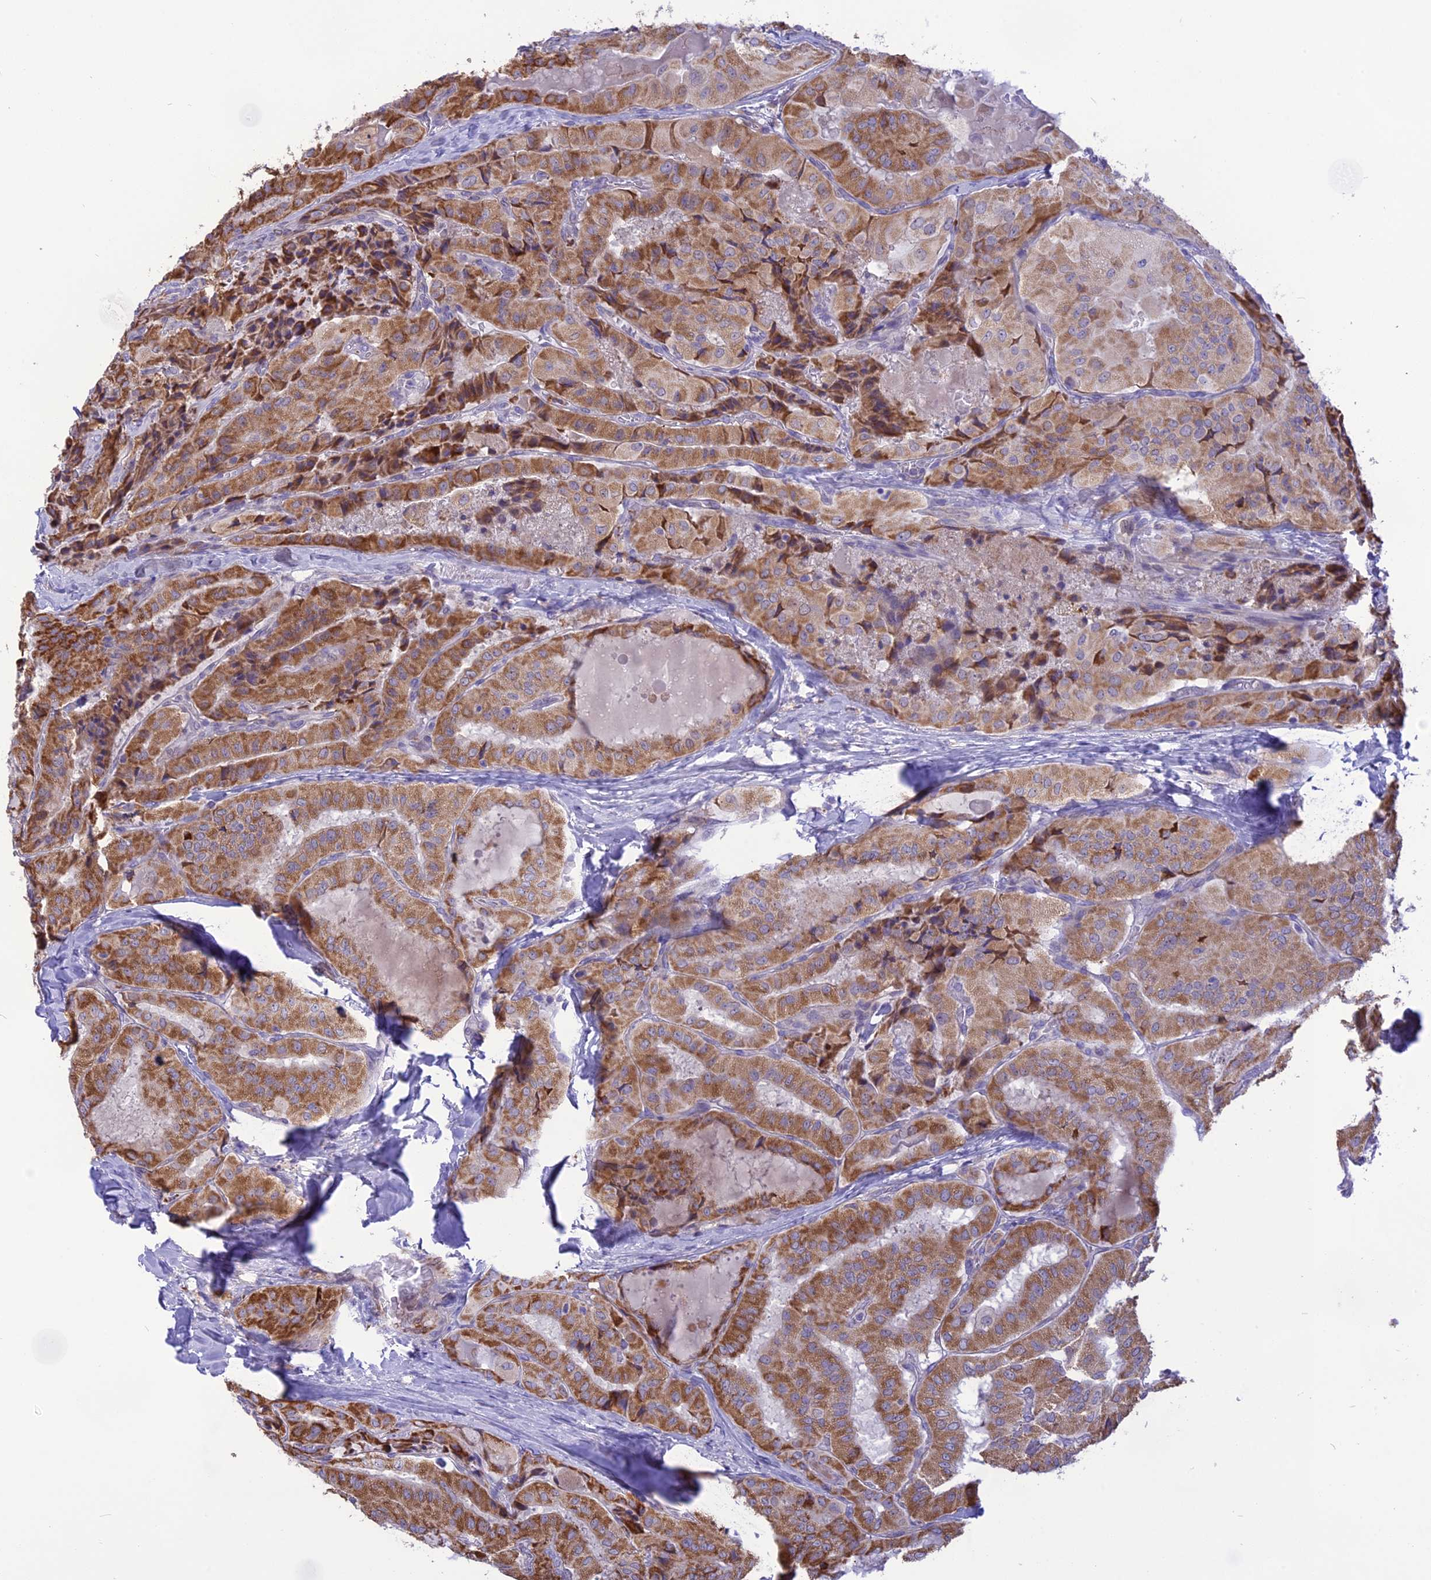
{"staining": {"intensity": "strong", "quantity": ">75%", "location": "cytoplasmic/membranous"}, "tissue": "thyroid cancer", "cell_type": "Tumor cells", "image_type": "cancer", "snomed": [{"axis": "morphology", "description": "Normal tissue, NOS"}, {"axis": "morphology", "description": "Papillary adenocarcinoma, NOS"}, {"axis": "topography", "description": "Thyroid gland"}], "caption": "An image of thyroid cancer (papillary adenocarcinoma) stained for a protein reveals strong cytoplasmic/membranous brown staining in tumor cells.", "gene": "DOC2B", "patient": {"sex": "female", "age": 59}}